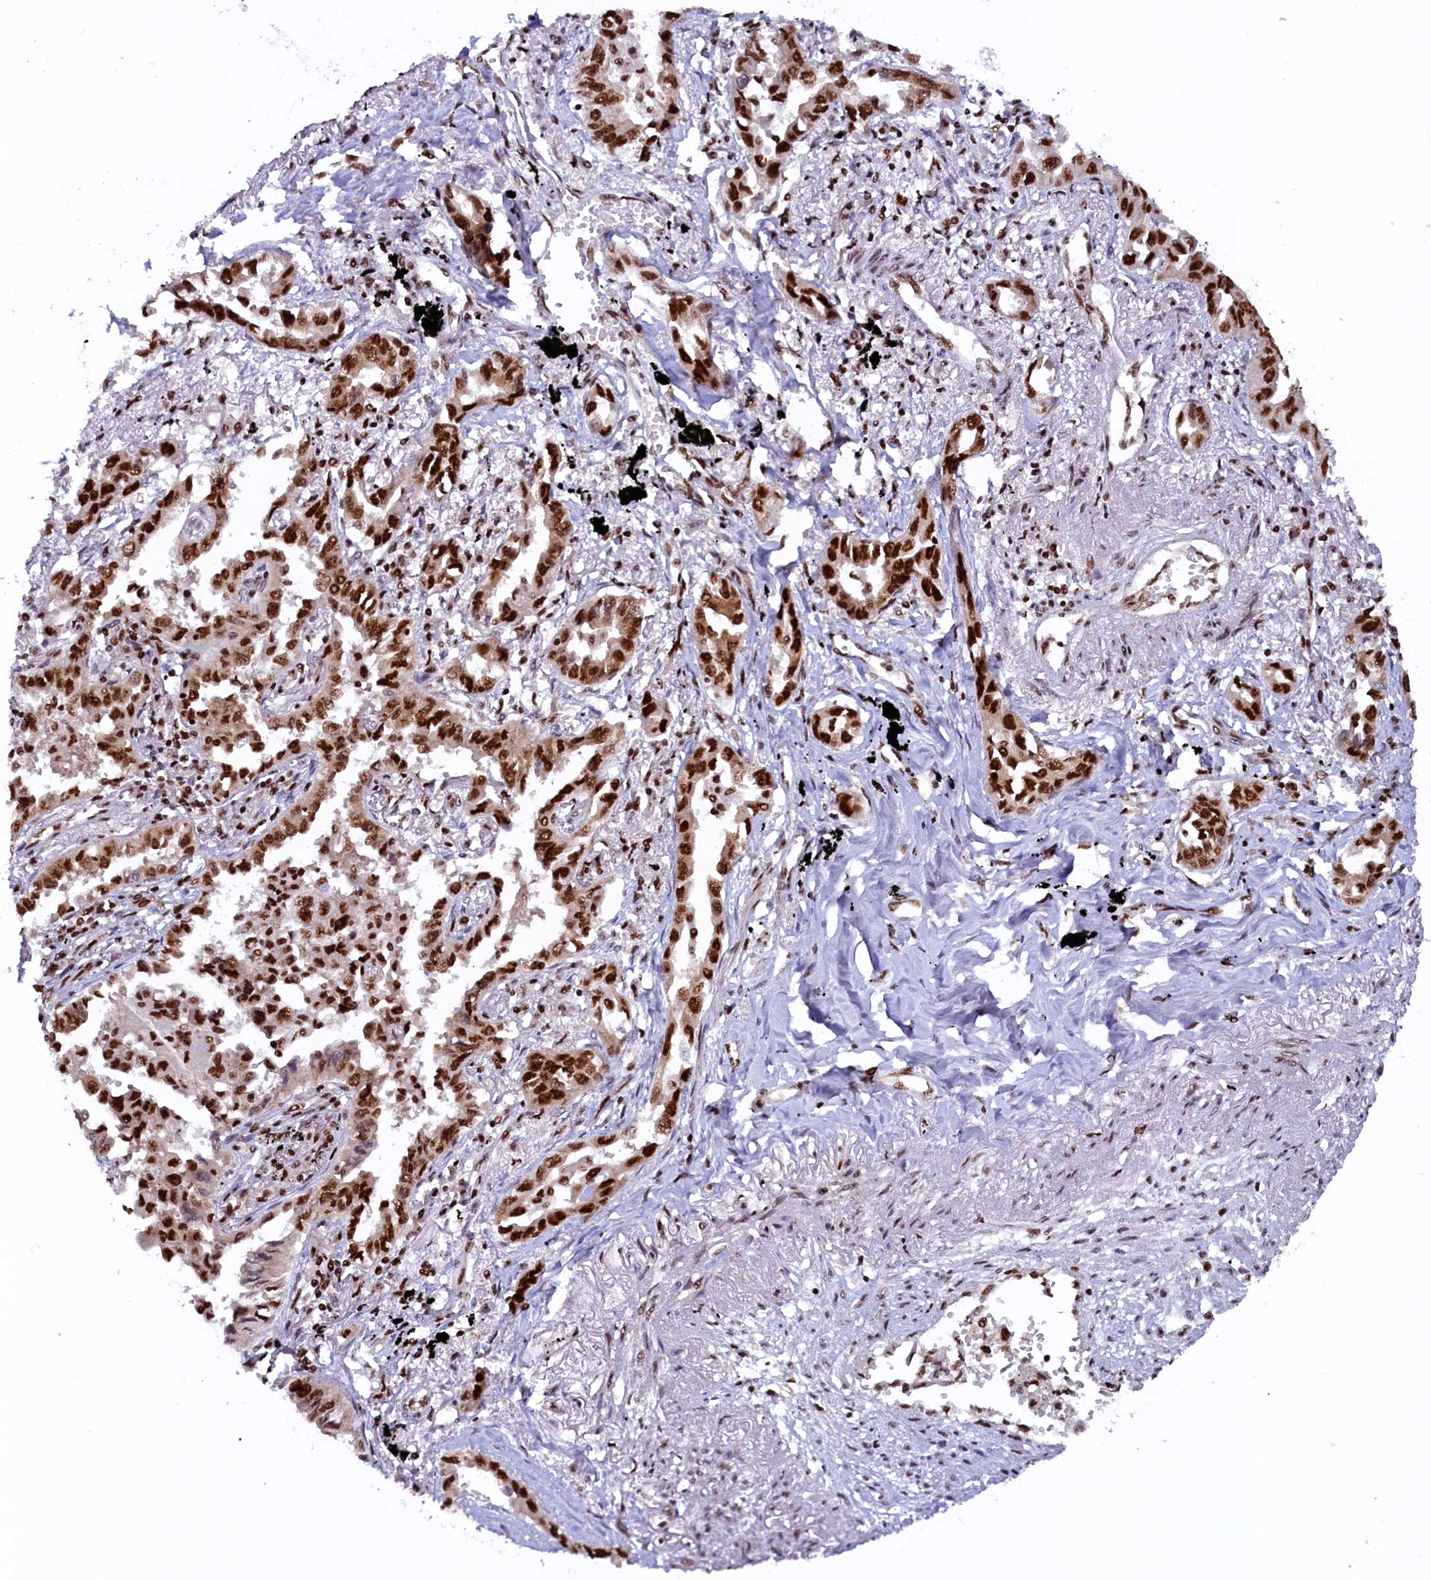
{"staining": {"intensity": "strong", "quantity": ">75%", "location": "nuclear"}, "tissue": "lung cancer", "cell_type": "Tumor cells", "image_type": "cancer", "snomed": [{"axis": "morphology", "description": "Adenocarcinoma, NOS"}, {"axis": "topography", "description": "Lung"}], "caption": "A photomicrograph of adenocarcinoma (lung) stained for a protein shows strong nuclear brown staining in tumor cells.", "gene": "ZC3H18", "patient": {"sex": "male", "age": 67}}